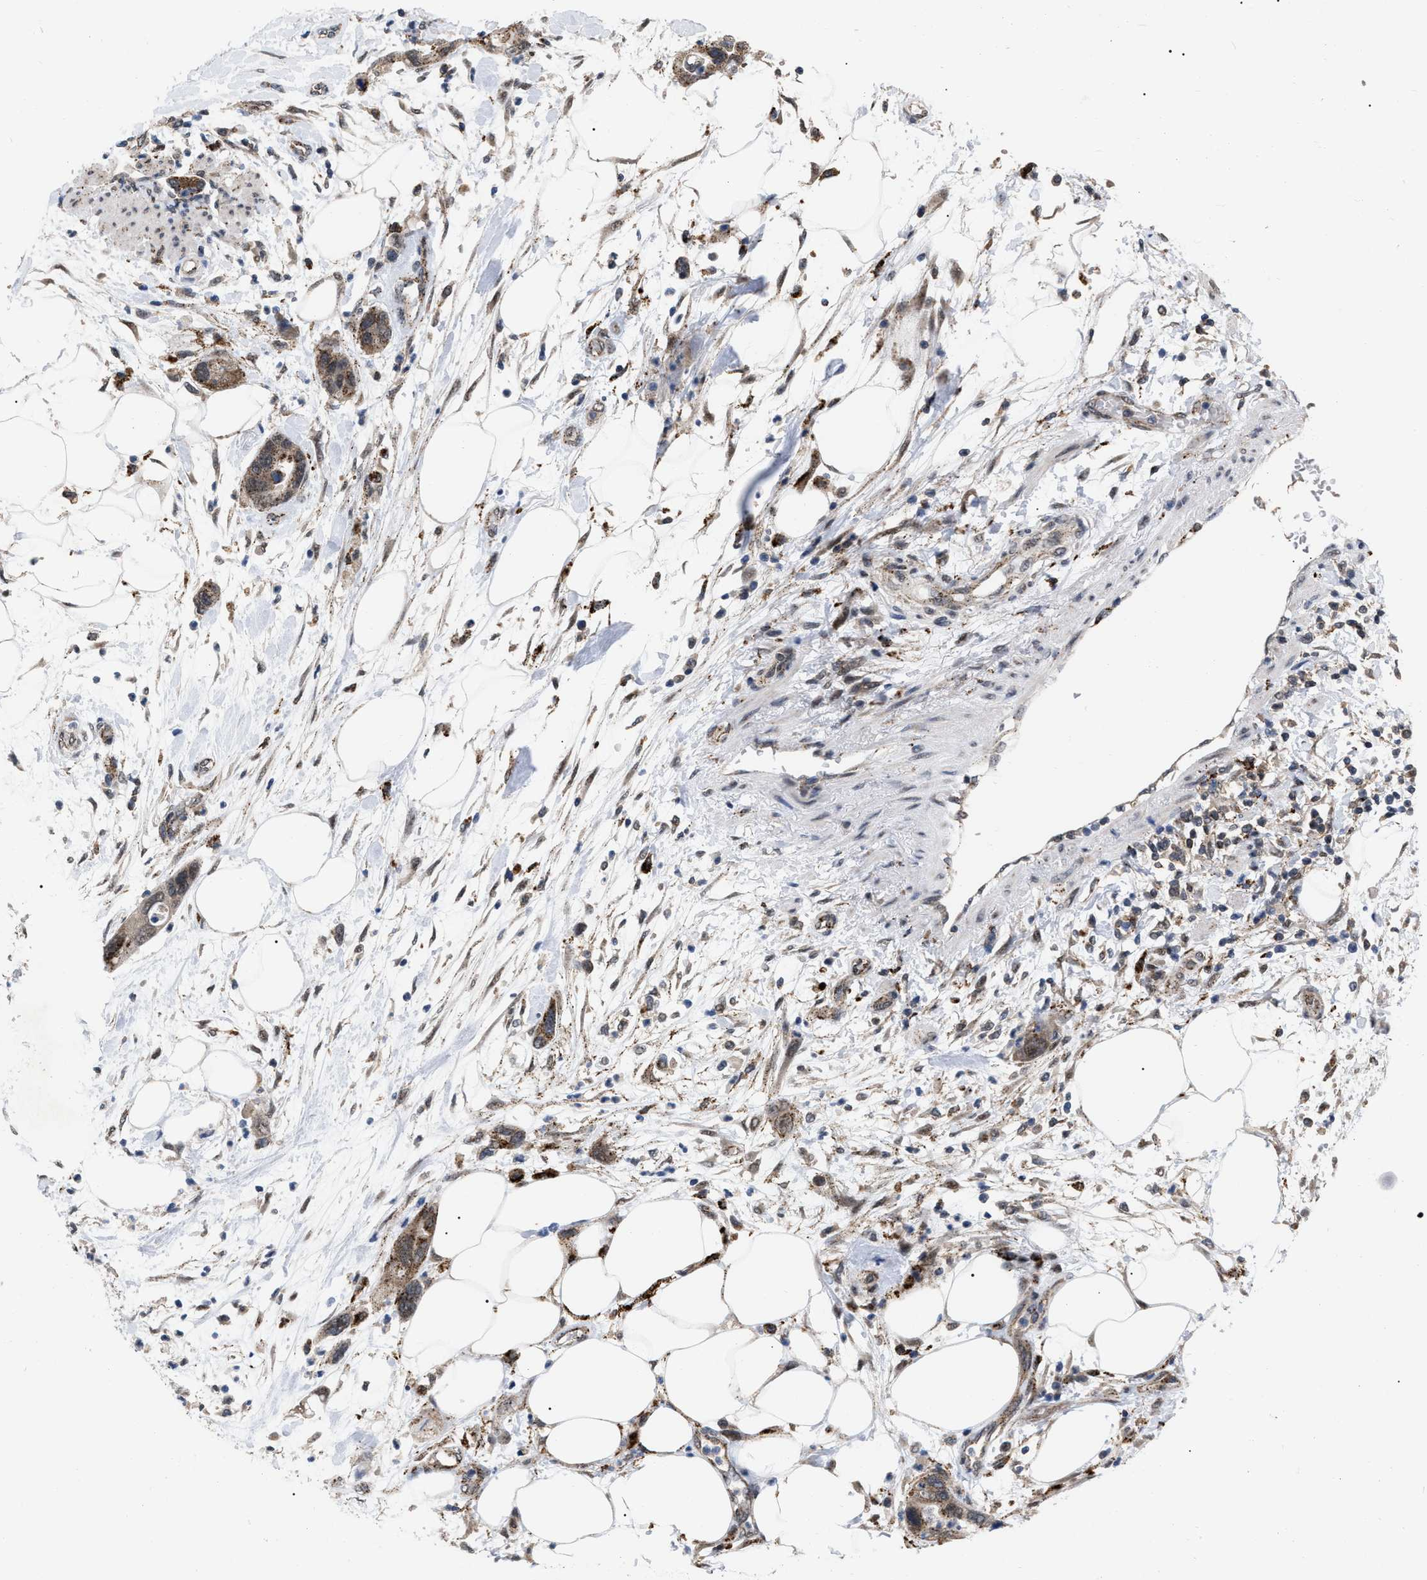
{"staining": {"intensity": "moderate", "quantity": ">75%", "location": "cytoplasmic/membranous"}, "tissue": "pancreatic cancer", "cell_type": "Tumor cells", "image_type": "cancer", "snomed": [{"axis": "morphology", "description": "Normal tissue, NOS"}, {"axis": "morphology", "description": "Adenocarcinoma, NOS"}, {"axis": "topography", "description": "Pancreas"}], "caption": "Brown immunohistochemical staining in pancreatic cancer displays moderate cytoplasmic/membranous expression in approximately >75% of tumor cells.", "gene": "UPF1", "patient": {"sex": "female", "age": 71}}